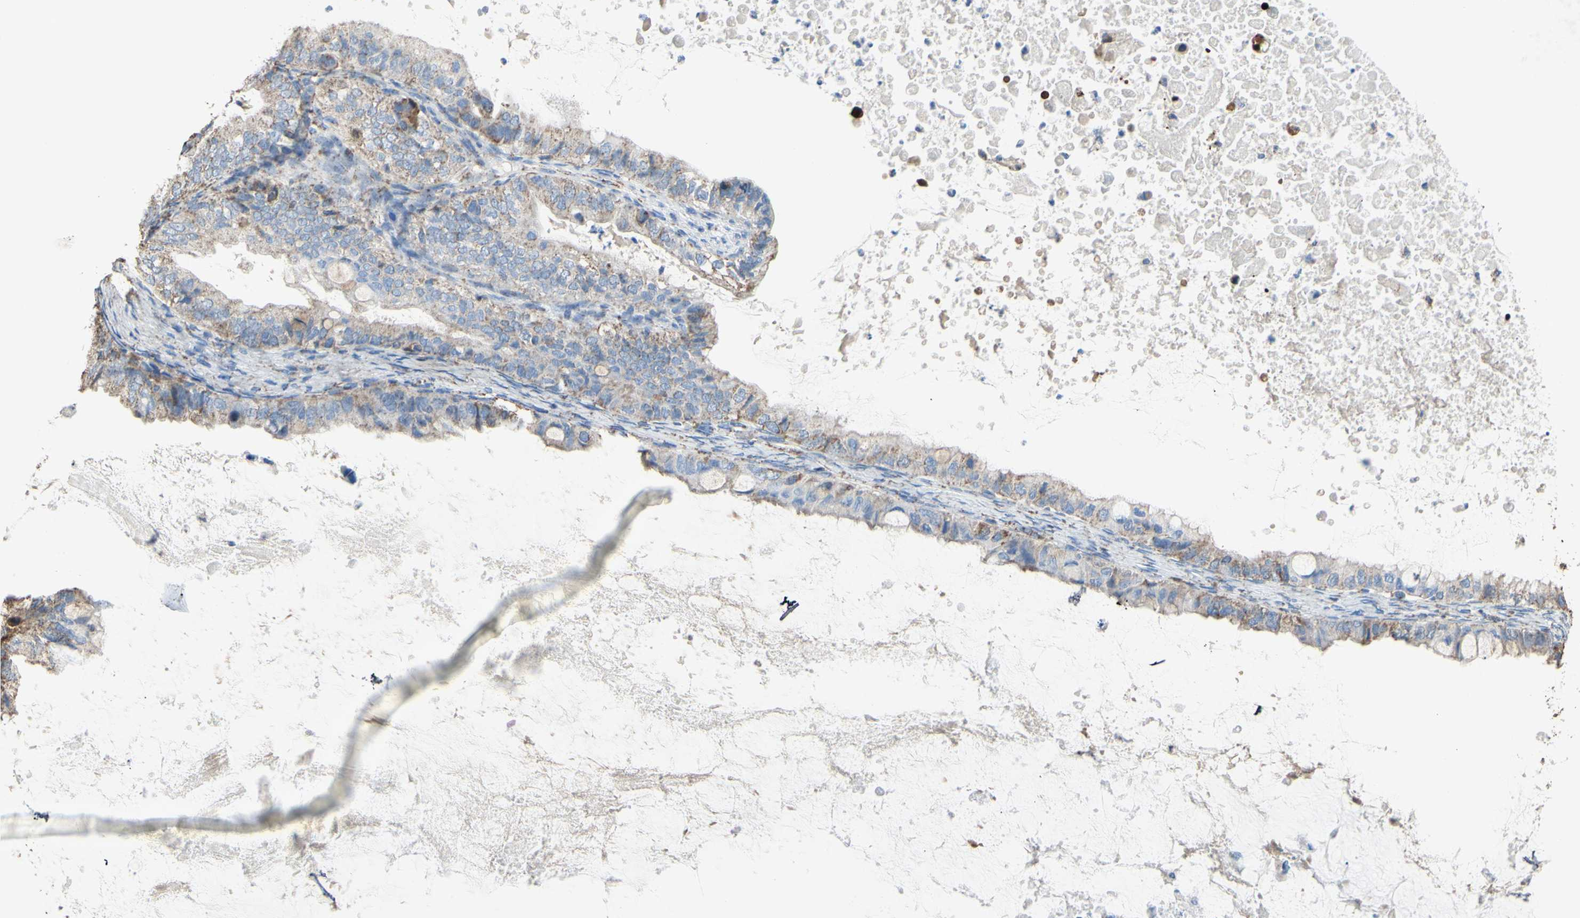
{"staining": {"intensity": "weak", "quantity": ">75%", "location": "cytoplasmic/membranous"}, "tissue": "ovarian cancer", "cell_type": "Tumor cells", "image_type": "cancer", "snomed": [{"axis": "morphology", "description": "Cystadenocarcinoma, mucinous, NOS"}, {"axis": "topography", "description": "Ovary"}], "caption": "An image of mucinous cystadenocarcinoma (ovarian) stained for a protein reveals weak cytoplasmic/membranous brown staining in tumor cells.", "gene": "CMKLR2", "patient": {"sex": "female", "age": 80}}